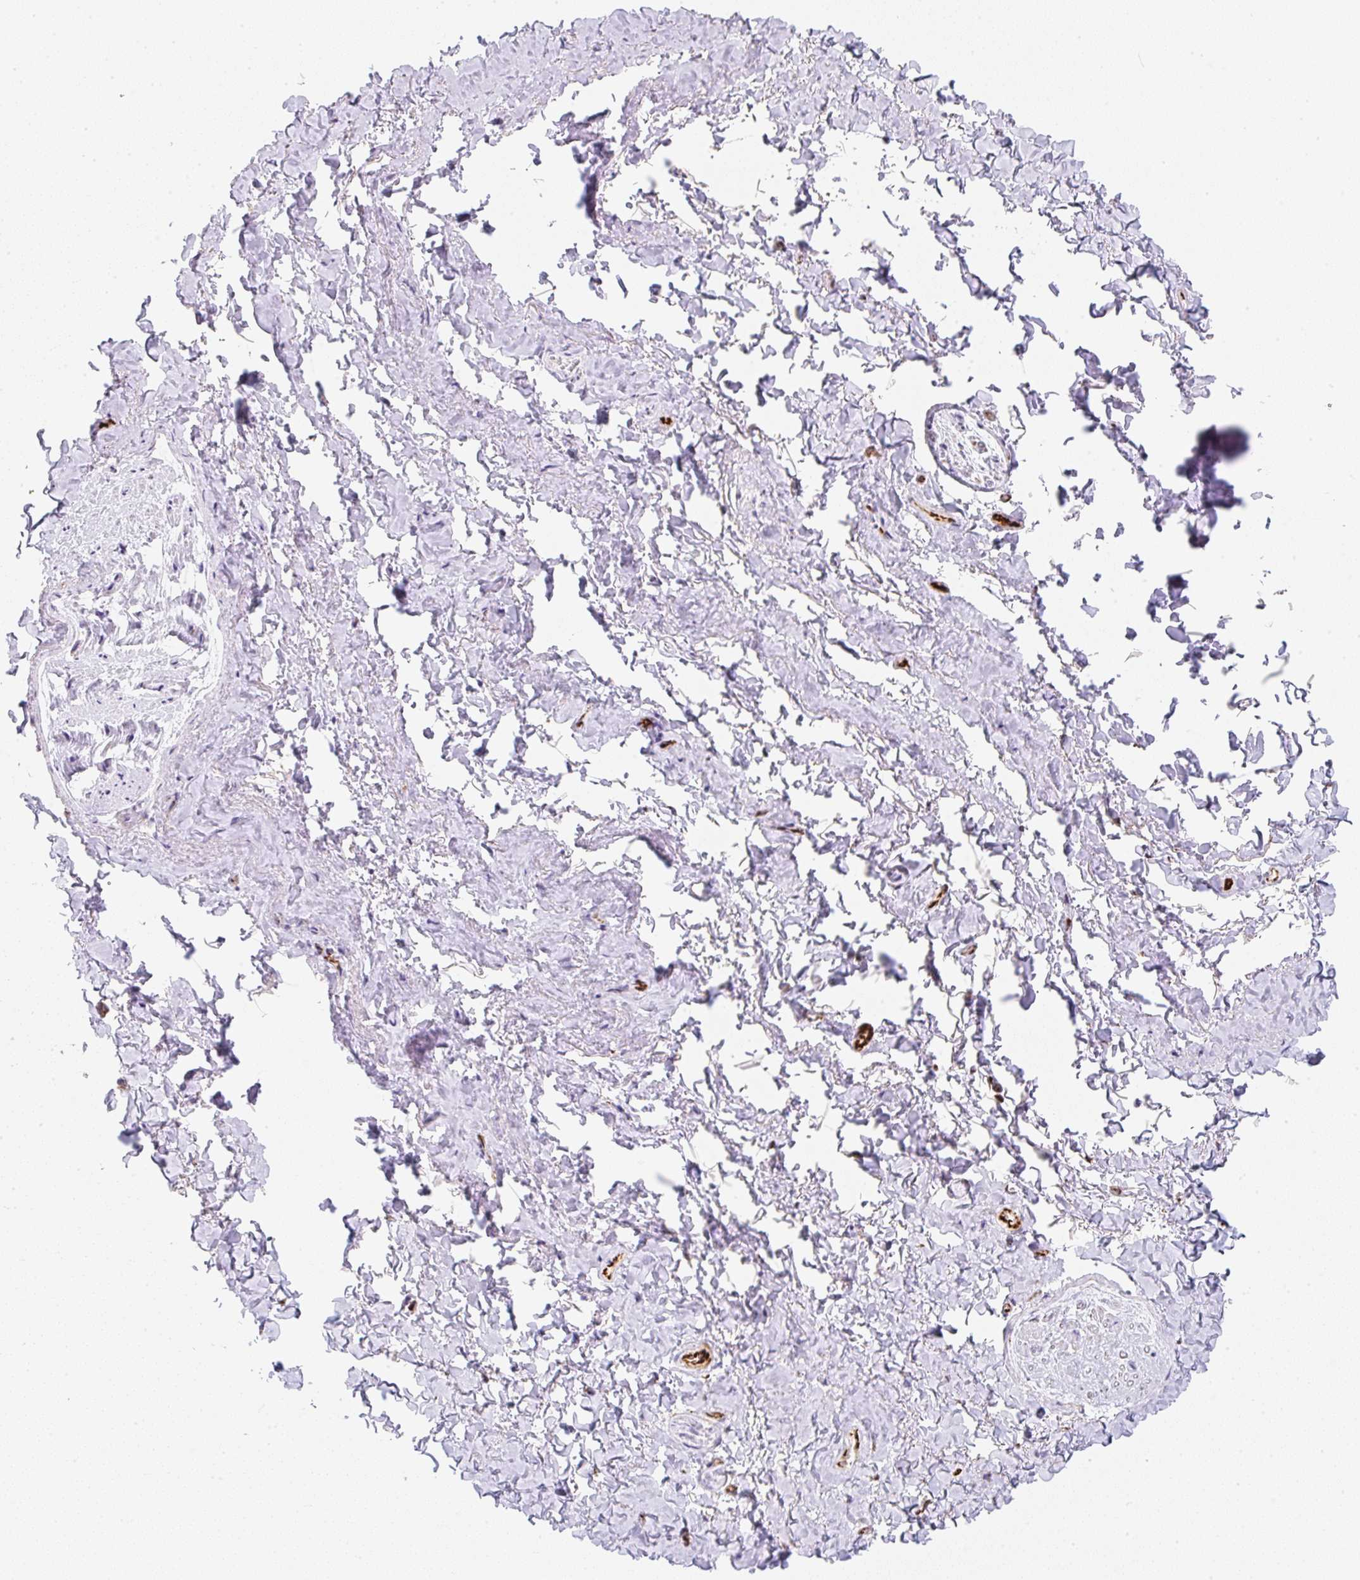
{"staining": {"intensity": "negative", "quantity": "none", "location": "none"}, "tissue": "adipose tissue", "cell_type": "Adipocytes", "image_type": "normal", "snomed": [{"axis": "morphology", "description": "Normal tissue, NOS"}, {"axis": "topography", "description": "Vulva"}, {"axis": "topography", "description": "Vagina"}, {"axis": "topography", "description": "Peripheral nerve tissue"}], "caption": "Immunohistochemistry of unremarkable adipose tissue shows no staining in adipocytes.", "gene": "ZNF689", "patient": {"sex": "female", "age": 66}}